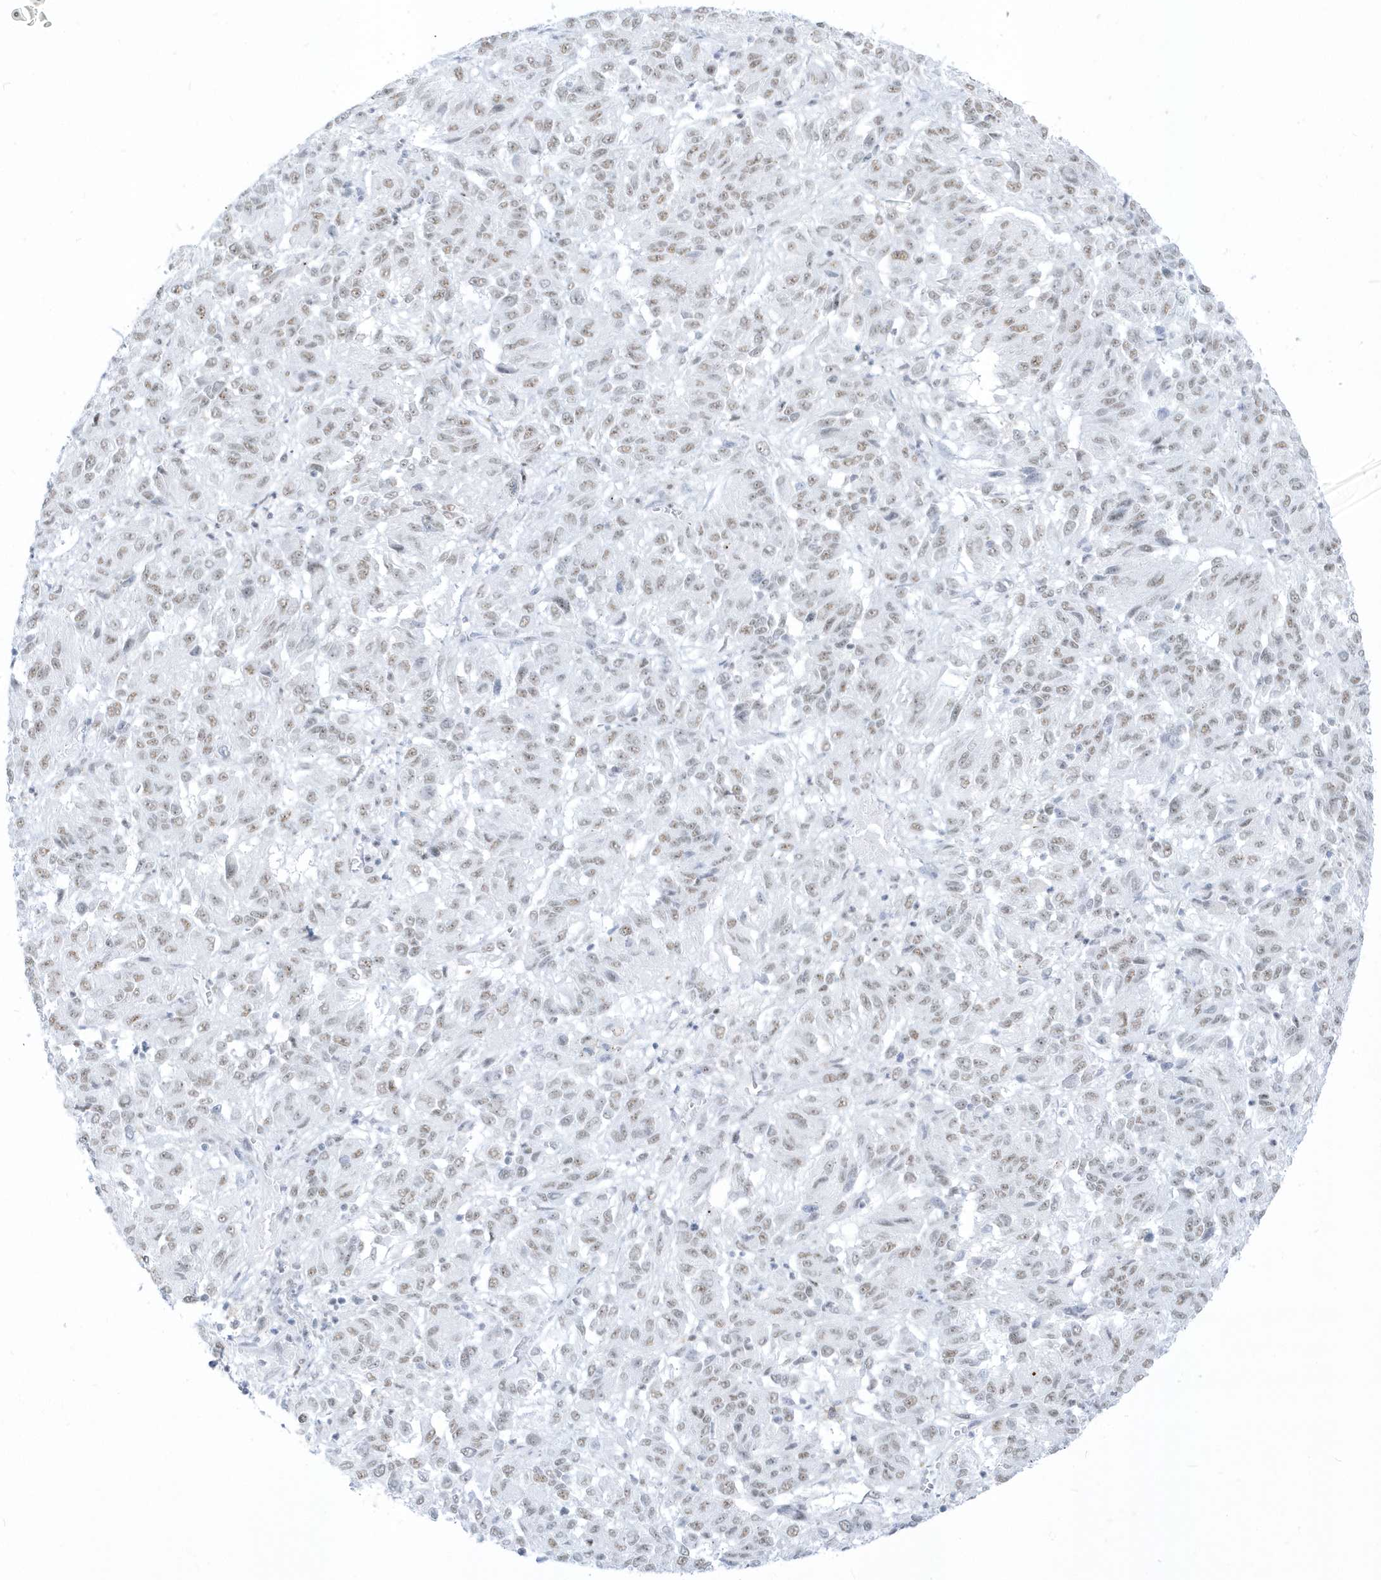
{"staining": {"intensity": "weak", "quantity": ">75%", "location": "nuclear"}, "tissue": "melanoma", "cell_type": "Tumor cells", "image_type": "cancer", "snomed": [{"axis": "morphology", "description": "Malignant melanoma, Metastatic site"}, {"axis": "topography", "description": "Lung"}], "caption": "Protein analysis of melanoma tissue exhibits weak nuclear staining in approximately >75% of tumor cells.", "gene": "PLEKHN1", "patient": {"sex": "male", "age": 64}}